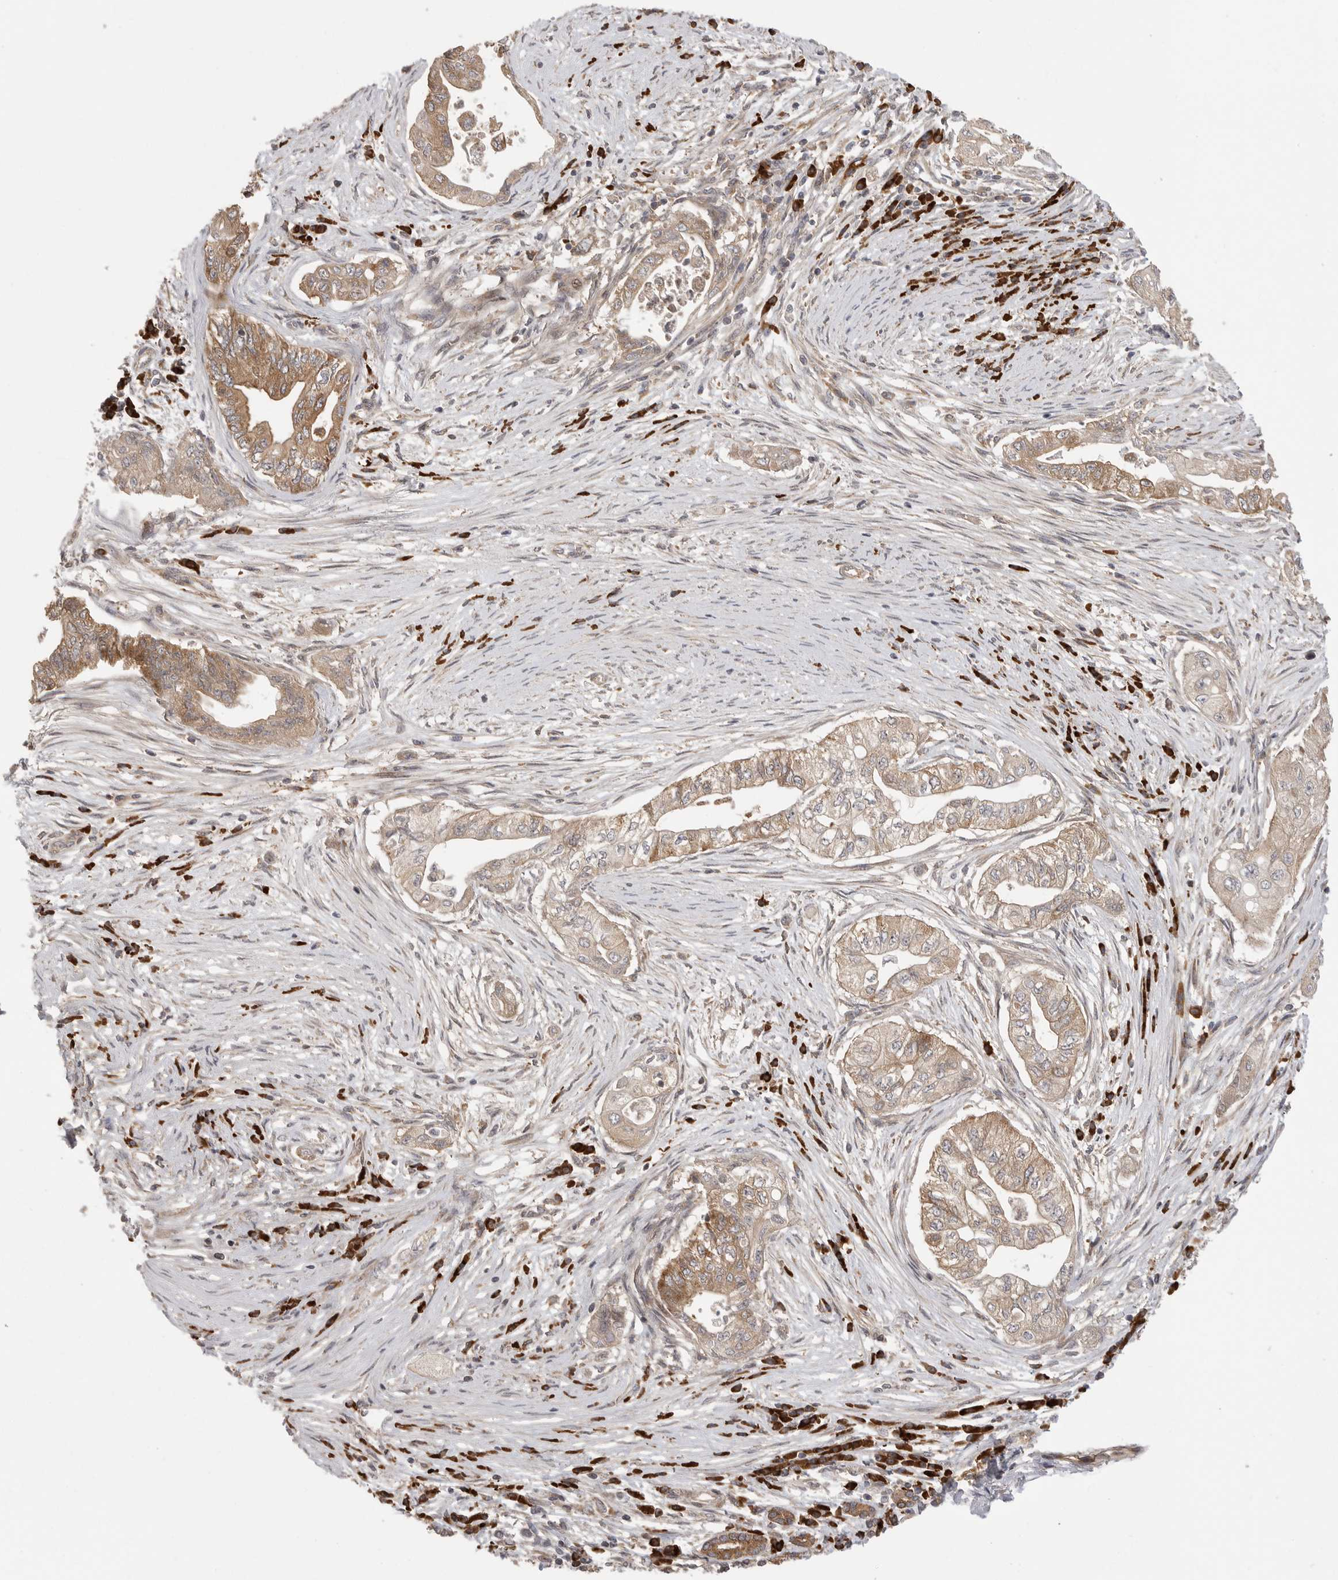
{"staining": {"intensity": "moderate", "quantity": ">75%", "location": "cytoplasmic/membranous"}, "tissue": "pancreatic cancer", "cell_type": "Tumor cells", "image_type": "cancer", "snomed": [{"axis": "morphology", "description": "Adenocarcinoma, NOS"}, {"axis": "topography", "description": "Pancreas"}], "caption": "Moderate cytoplasmic/membranous positivity for a protein is seen in approximately >75% of tumor cells of pancreatic cancer using immunohistochemistry.", "gene": "OXR1", "patient": {"sex": "male", "age": 72}}